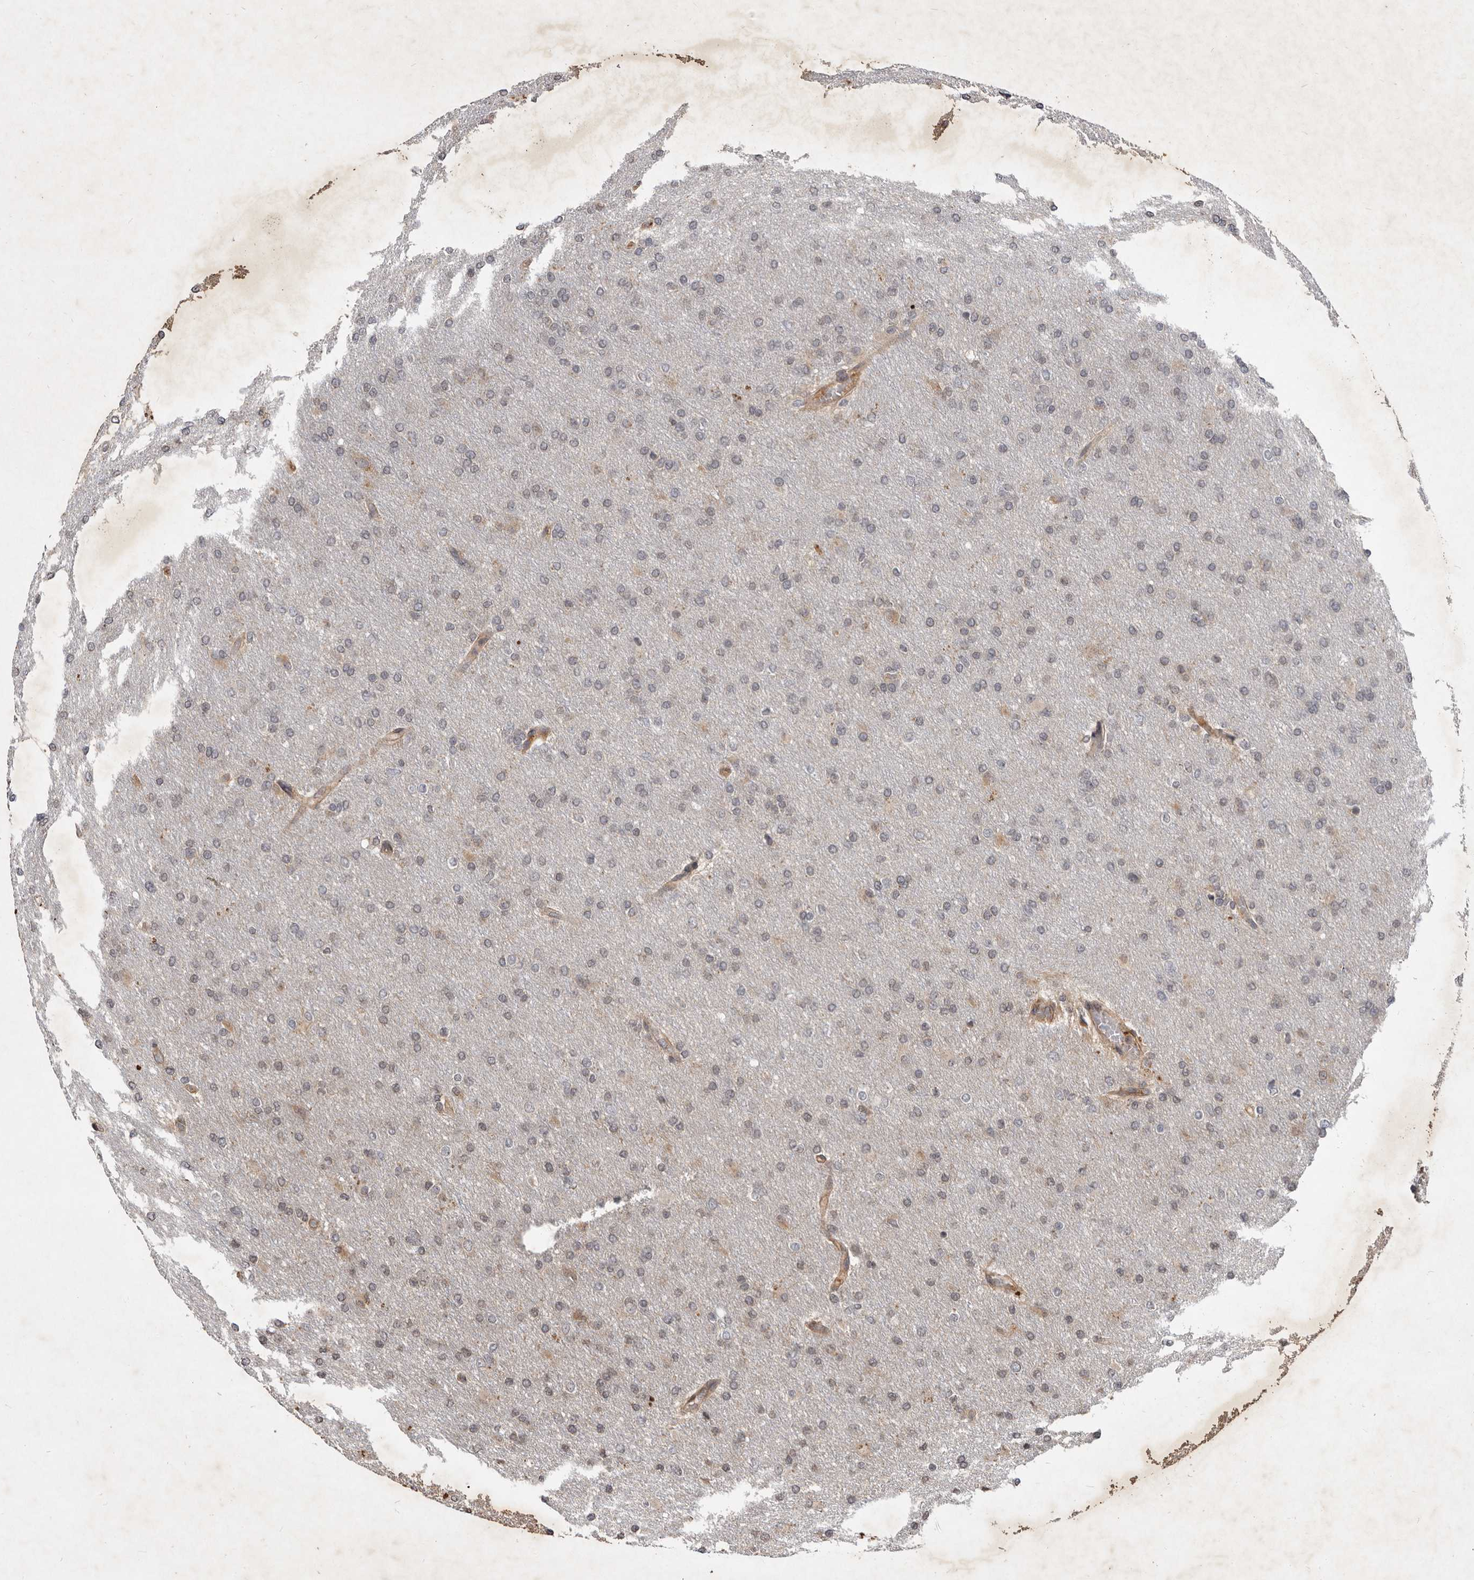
{"staining": {"intensity": "negative", "quantity": "none", "location": "none"}, "tissue": "glioma", "cell_type": "Tumor cells", "image_type": "cancer", "snomed": [{"axis": "morphology", "description": "Glioma, malignant, High grade"}, {"axis": "topography", "description": "Cerebral cortex"}], "caption": "A photomicrograph of malignant high-grade glioma stained for a protein exhibits no brown staining in tumor cells.", "gene": "DNAJC28", "patient": {"sex": "female", "age": 36}}